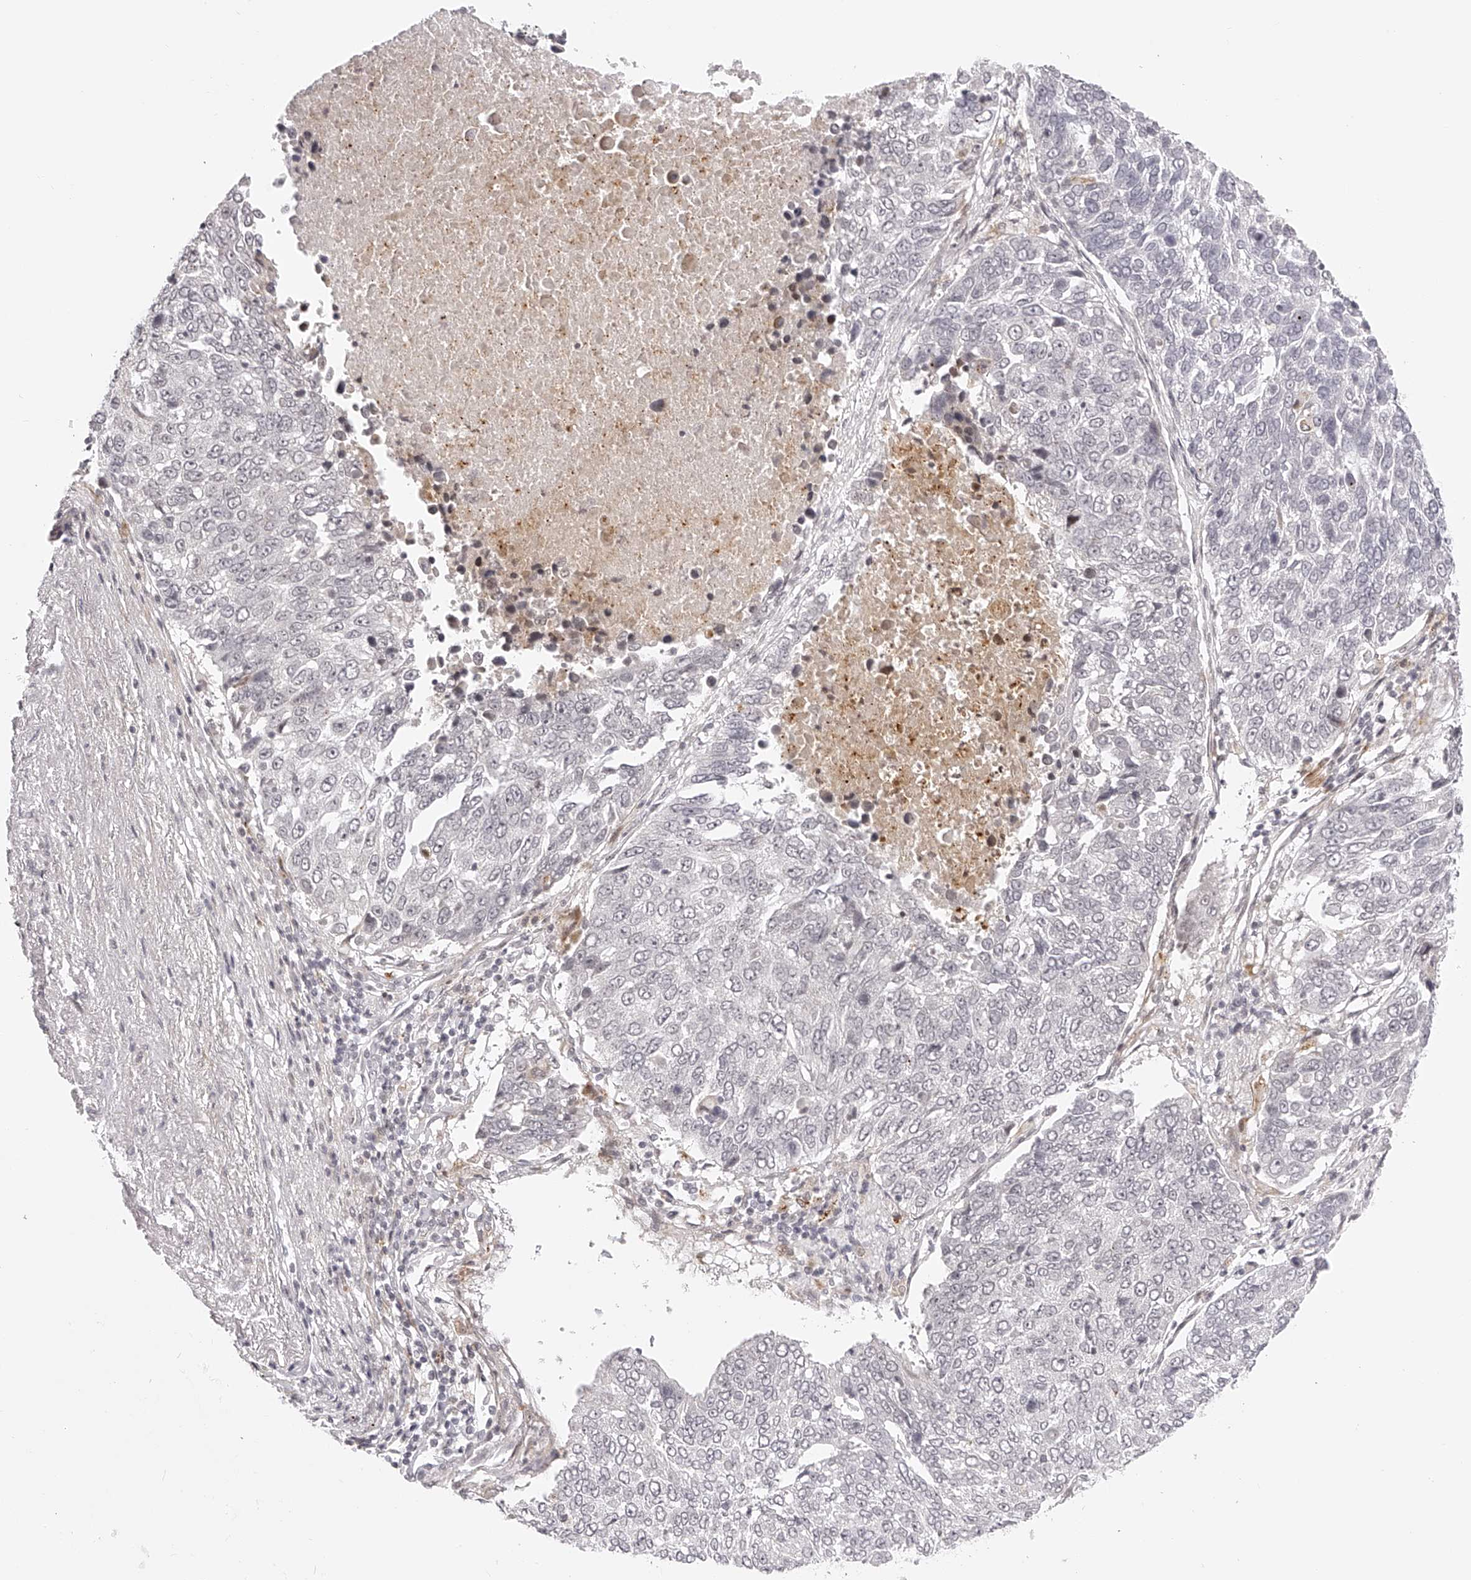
{"staining": {"intensity": "negative", "quantity": "none", "location": "none"}, "tissue": "lung cancer", "cell_type": "Tumor cells", "image_type": "cancer", "snomed": [{"axis": "morphology", "description": "Squamous cell carcinoma, NOS"}, {"axis": "topography", "description": "Lung"}], "caption": "High power microscopy image of an immunohistochemistry photomicrograph of lung squamous cell carcinoma, revealing no significant positivity in tumor cells.", "gene": "PLEKHG1", "patient": {"sex": "male", "age": 66}}